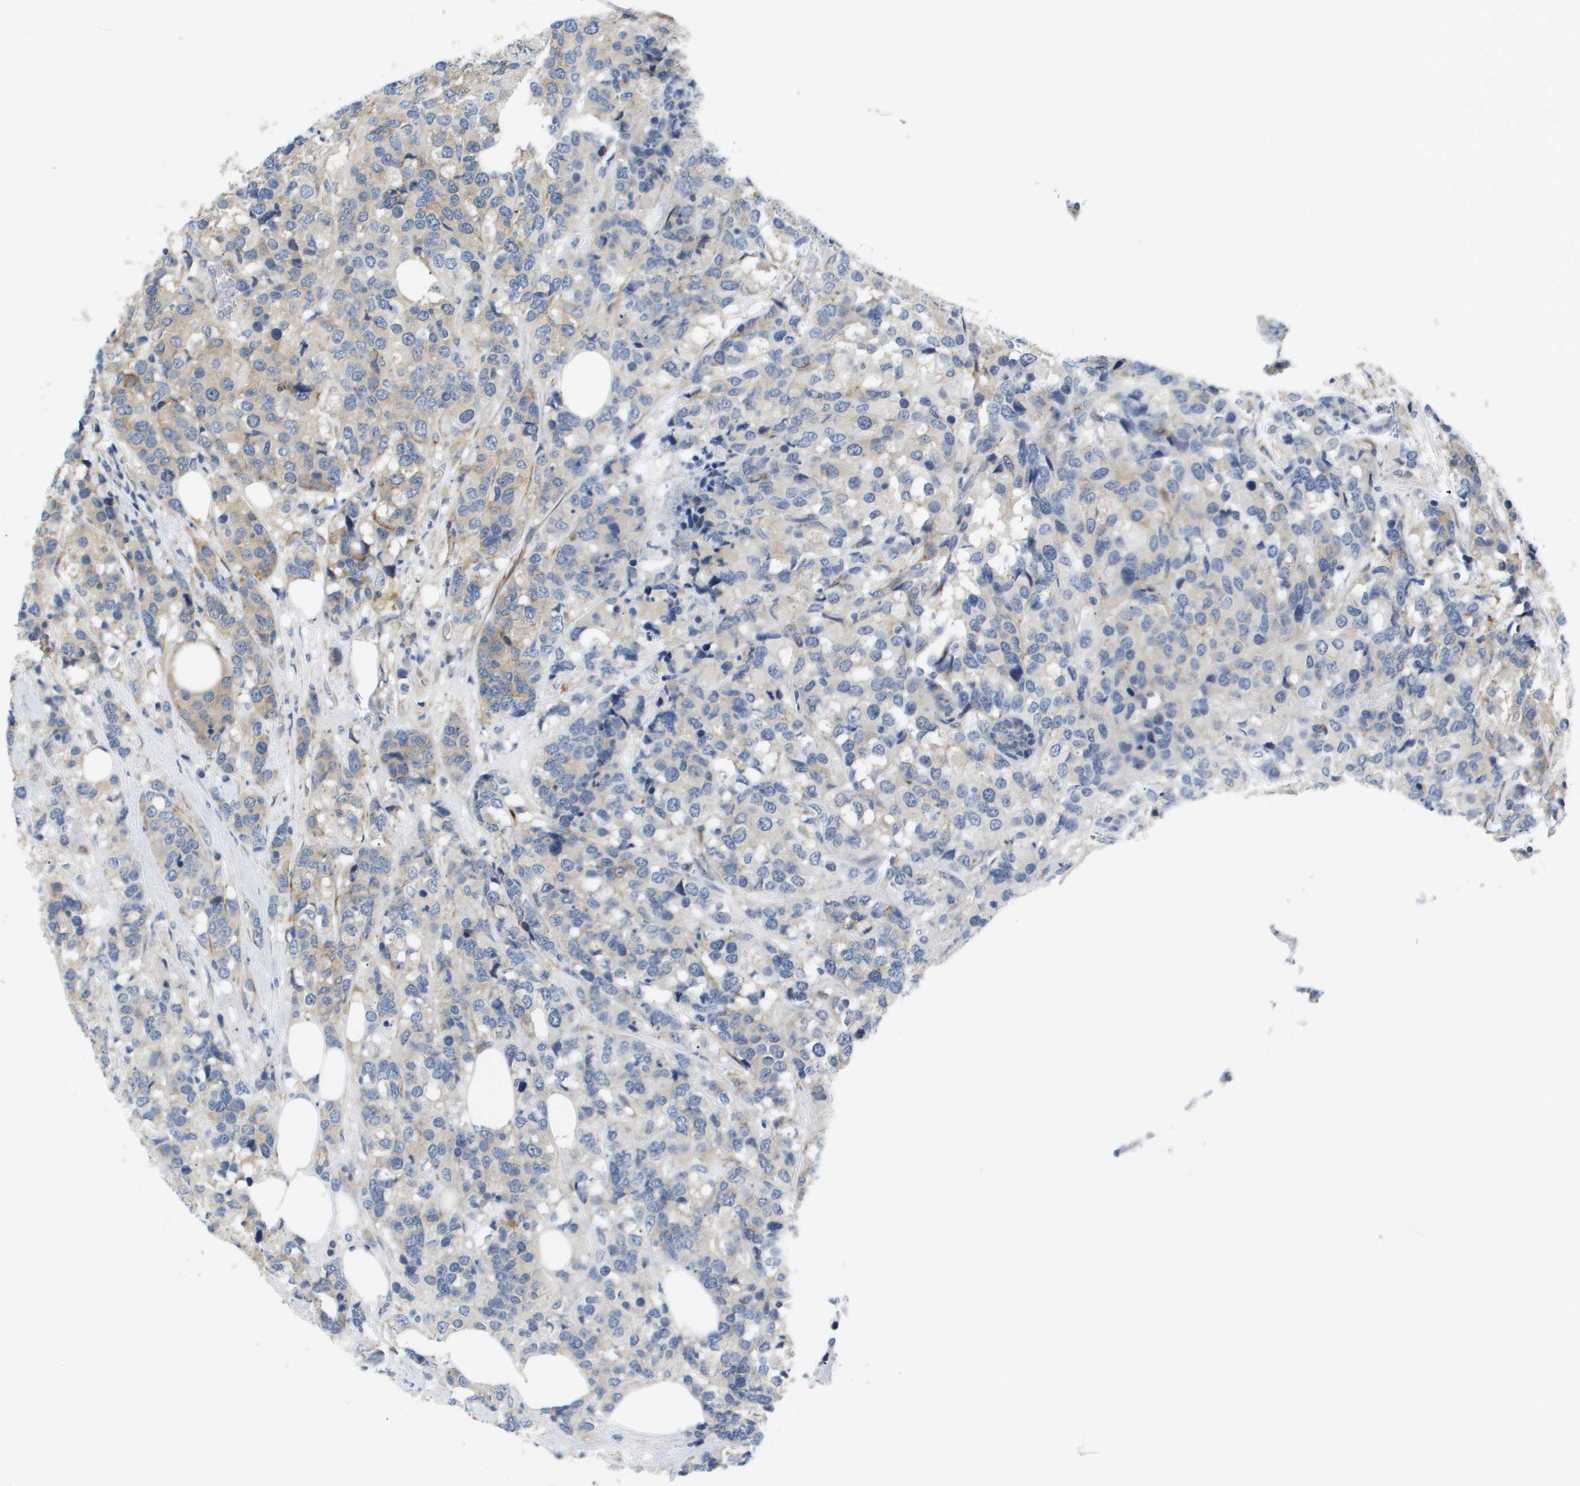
{"staining": {"intensity": "weak", "quantity": "<25%", "location": "cytoplasmic/membranous"}, "tissue": "breast cancer", "cell_type": "Tumor cells", "image_type": "cancer", "snomed": [{"axis": "morphology", "description": "Lobular carcinoma"}, {"axis": "topography", "description": "Breast"}], "caption": "This is an immunohistochemistry micrograph of breast cancer (lobular carcinoma). There is no expression in tumor cells.", "gene": "OTUD5", "patient": {"sex": "female", "age": 59}}